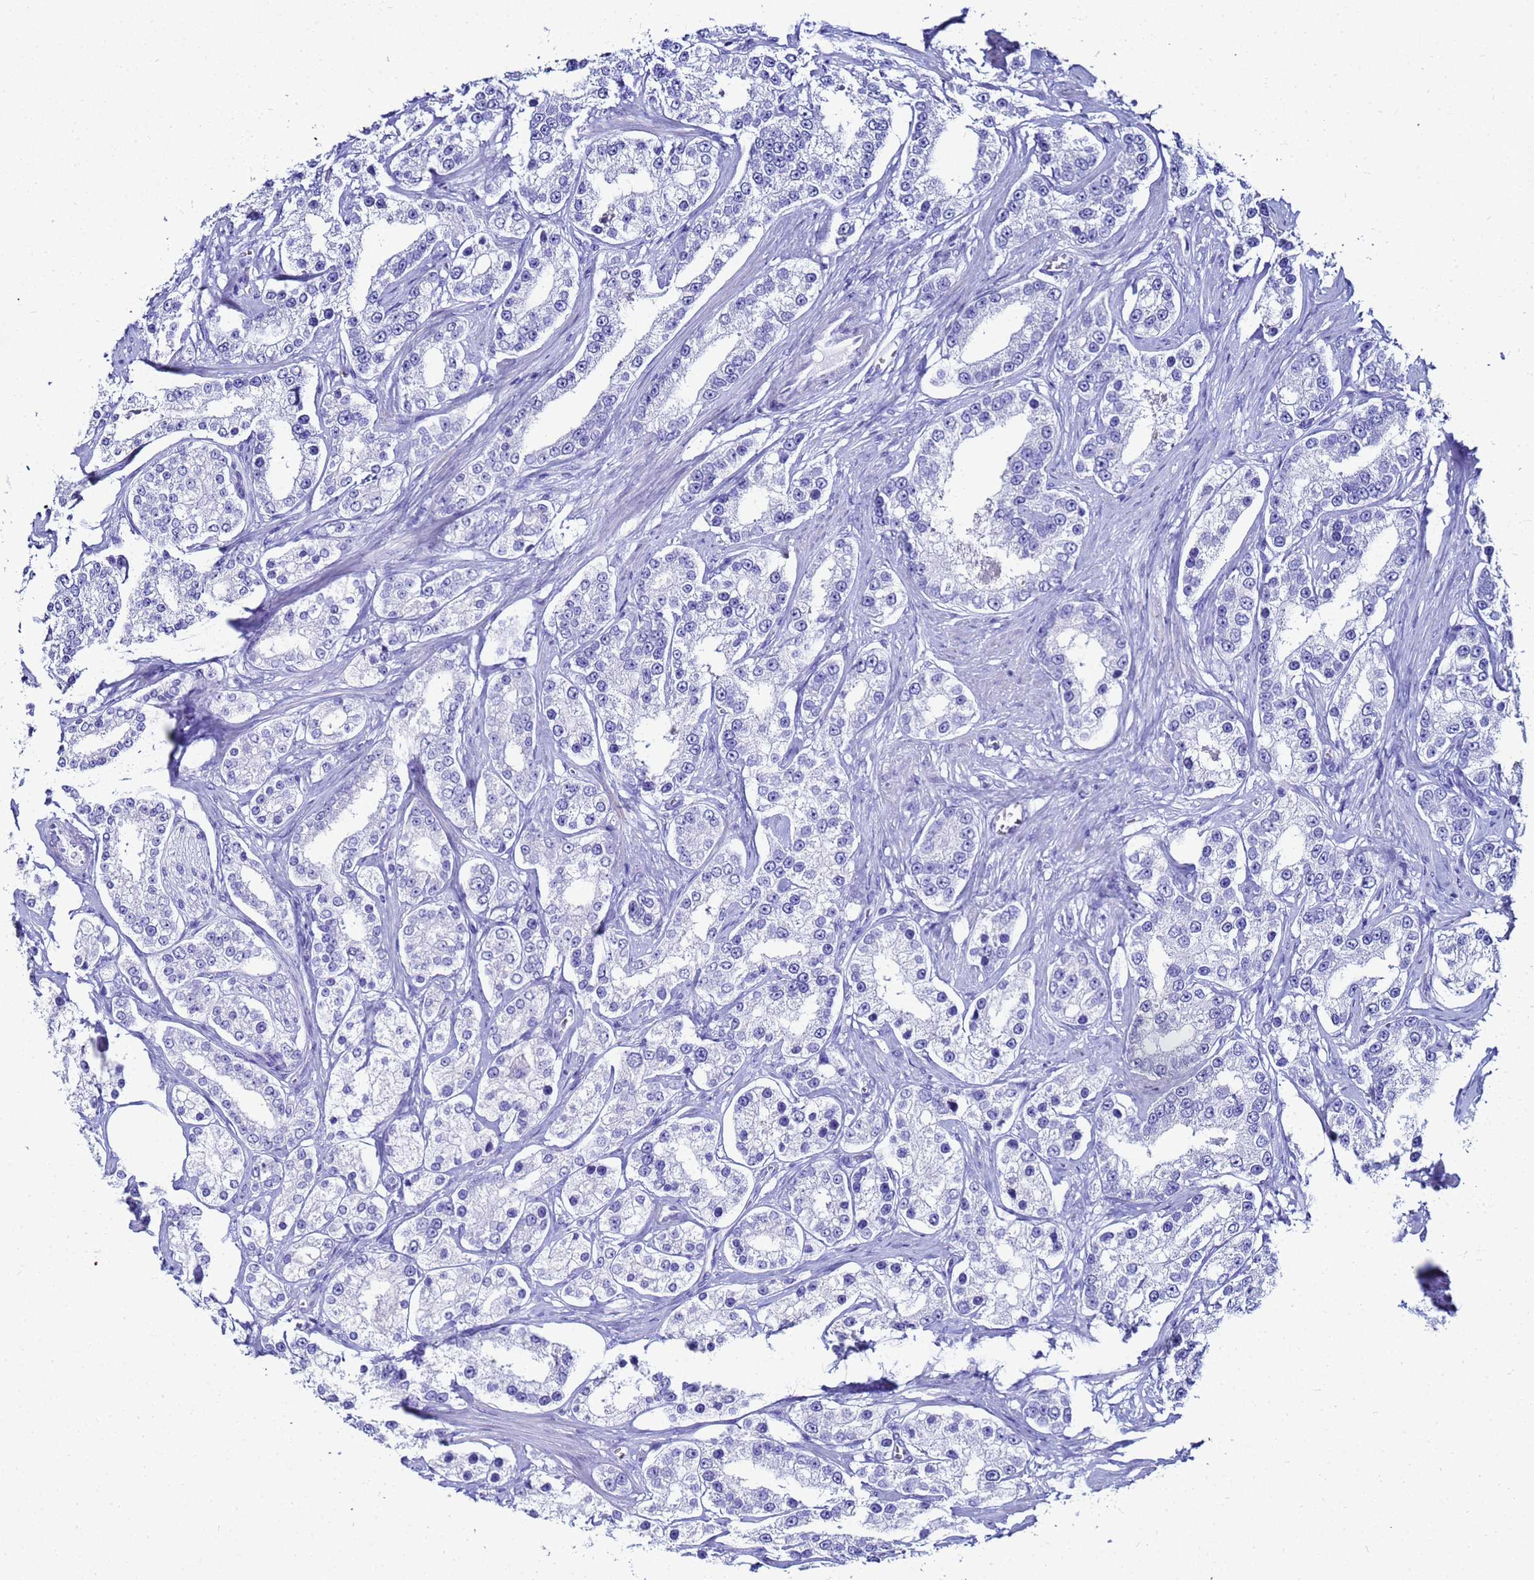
{"staining": {"intensity": "negative", "quantity": "none", "location": "none"}, "tissue": "prostate cancer", "cell_type": "Tumor cells", "image_type": "cancer", "snomed": [{"axis": "morphology", "description": "Normal tissue, NOS"}, {"axis": "morphology", "description": "Adenocarcinoma, High grade"}, {"axis": "topography", "description": "Prostate"}], "caption": "The micrograph shows no significant expression in tumor cells of prostate cancer (high-grade adenocarcinoma).", "gene": "CKB", "patient": {"sex": "male", "age": 83}}